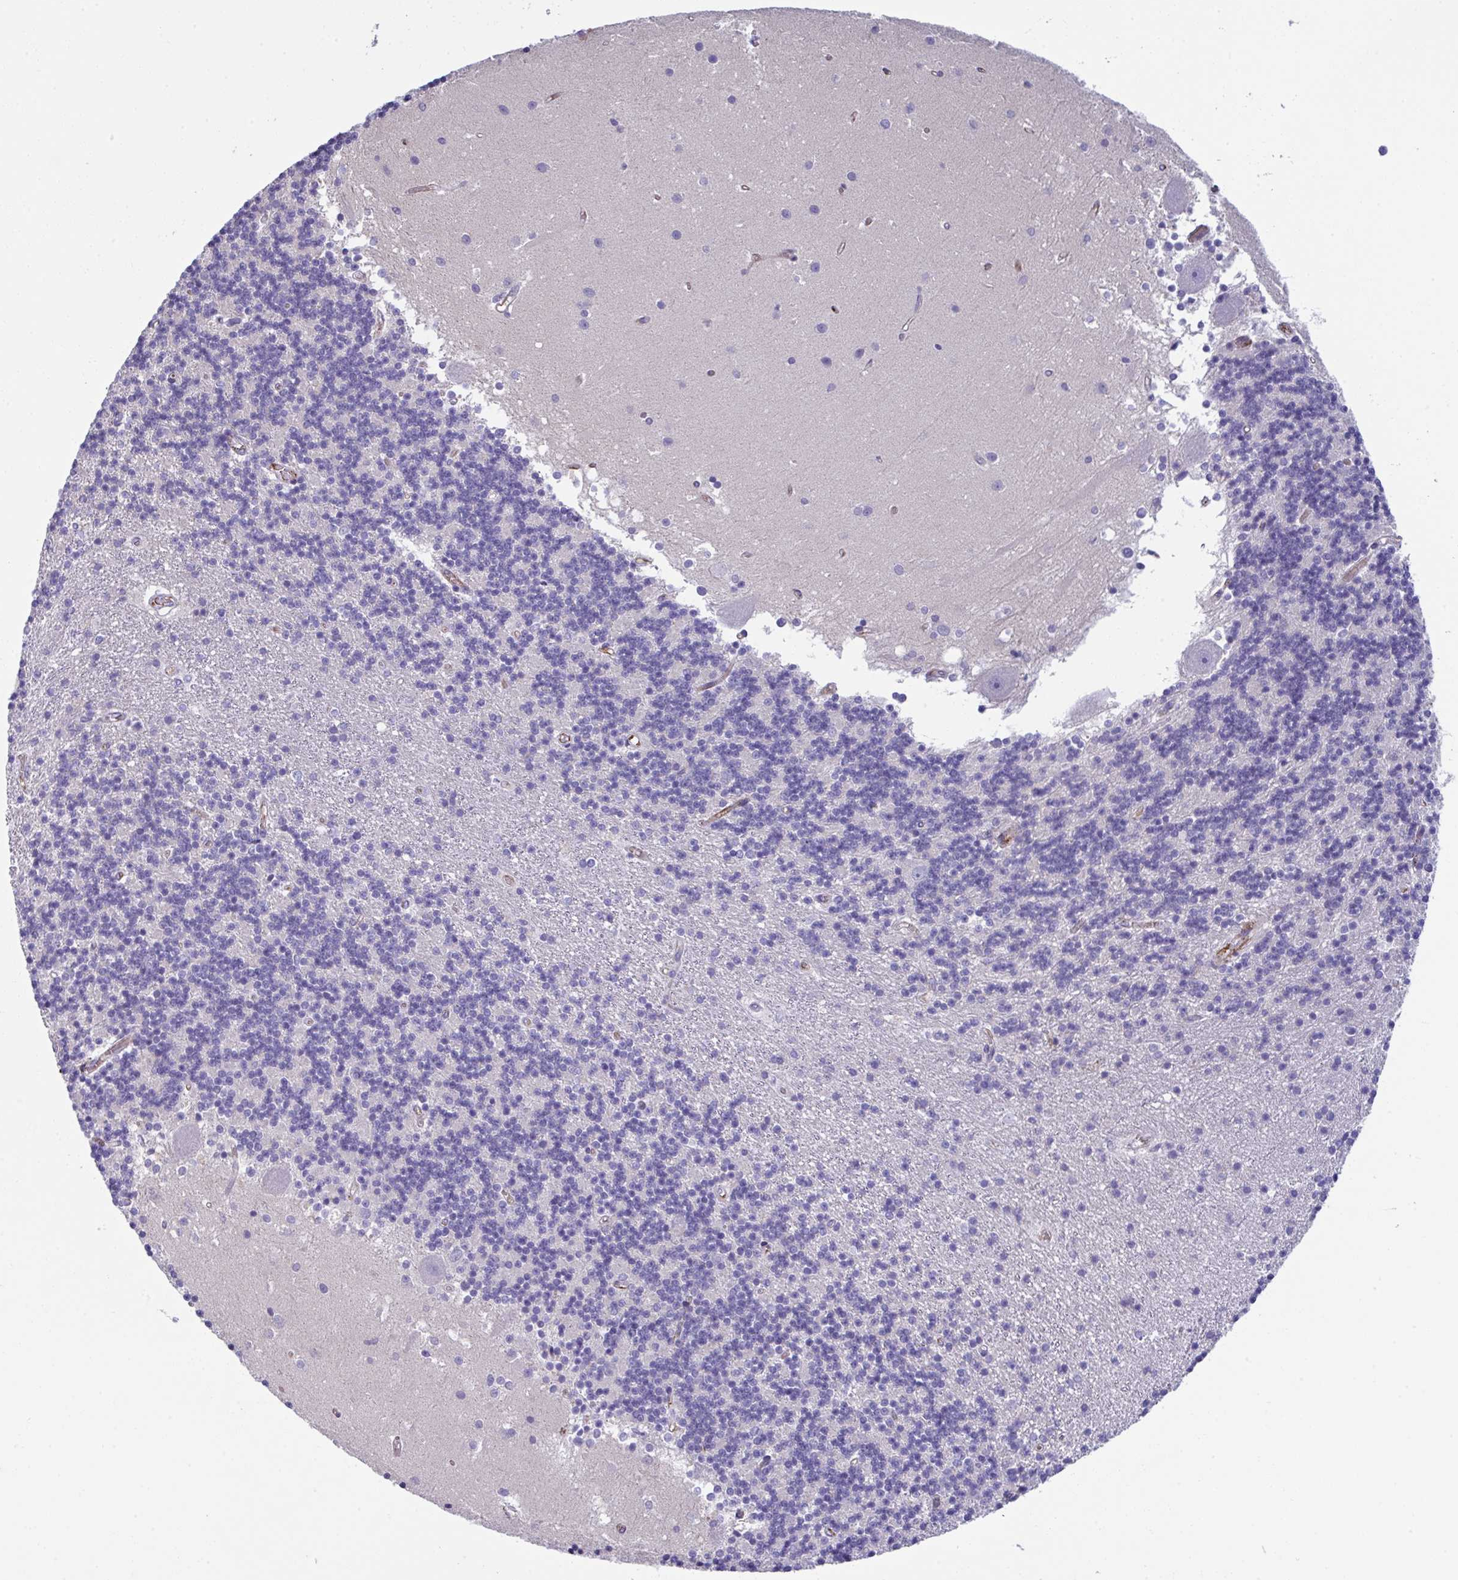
{"staining": {"intensity": "negative", "quantity": "none", "location": "none"}, "tissue": "cerebellum", "cell_type": "Cells in granular layer", "image_type": "normal", "snomed": [{"axis": "morphology", "description": "Normal tissue, NOS"}, {"axis": "topography", "description": "Cerebellum"}], "caption": "Cells in granular layer show no significant protein expression in normal cerebellum.", "gene": "TOR1AIP2", "patient": {"sex": "male", "age": 54}}